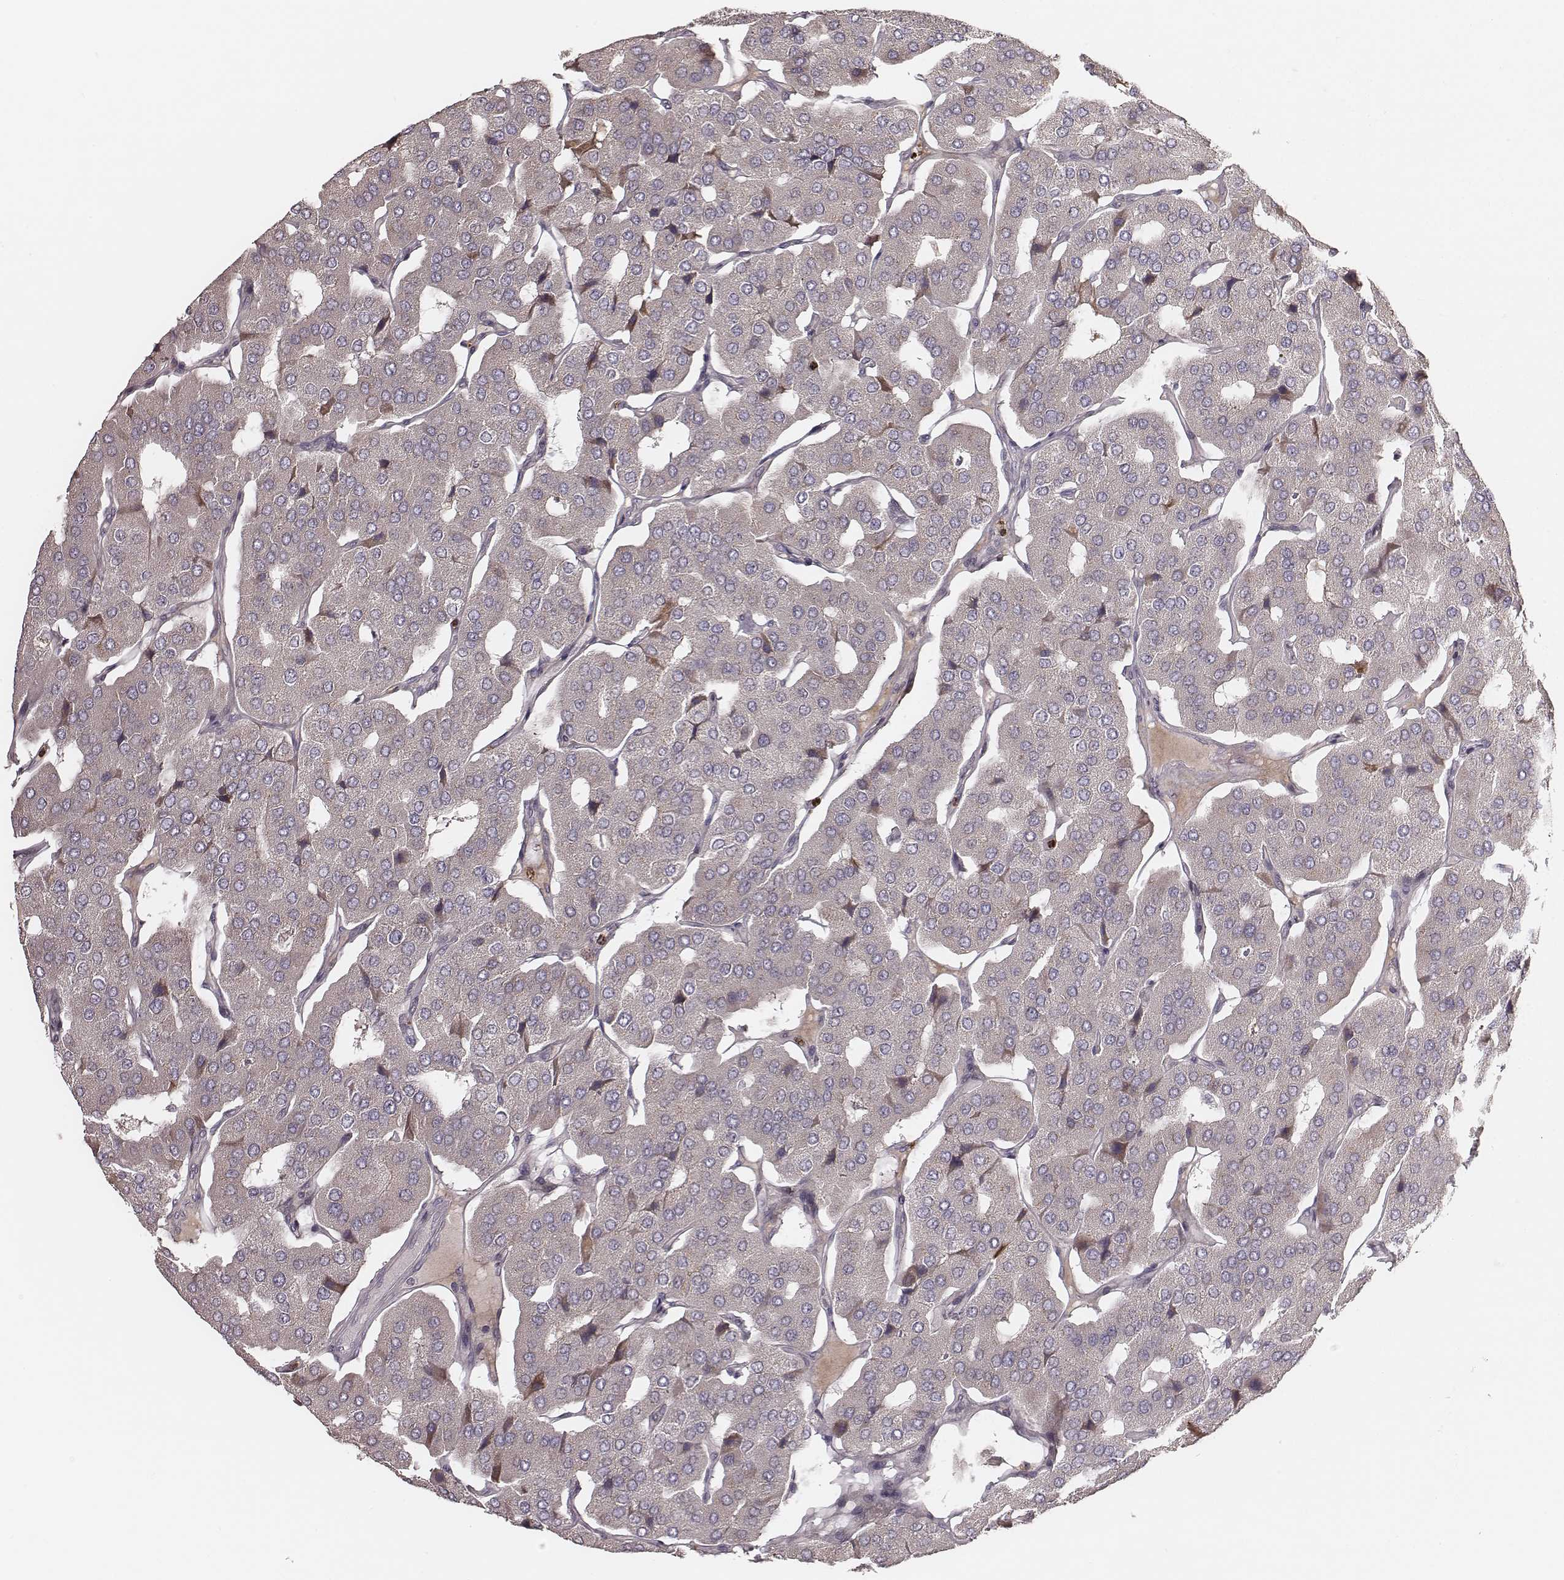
{"staining": {"intensity": "negative", "quantity": "none", "location": "none"}, "tissue": "parathyroid gland", "cell_type": "Glandular cells", "image_type": "normal", "snomed": [{"axis": "morphology", "description": "Normal tissue, NOS"}, {"axis": "morphology", "description": "Adenoma, NOS"}, {"axis": "topography", "description": "Parathyroid gland"}], "caption": "A micrograph of parathyroid gland stained for a protein reveals no brown staining in glandular cells.", "gene": "ABCA7", "patient": {"sex": "female", "age": 86}}